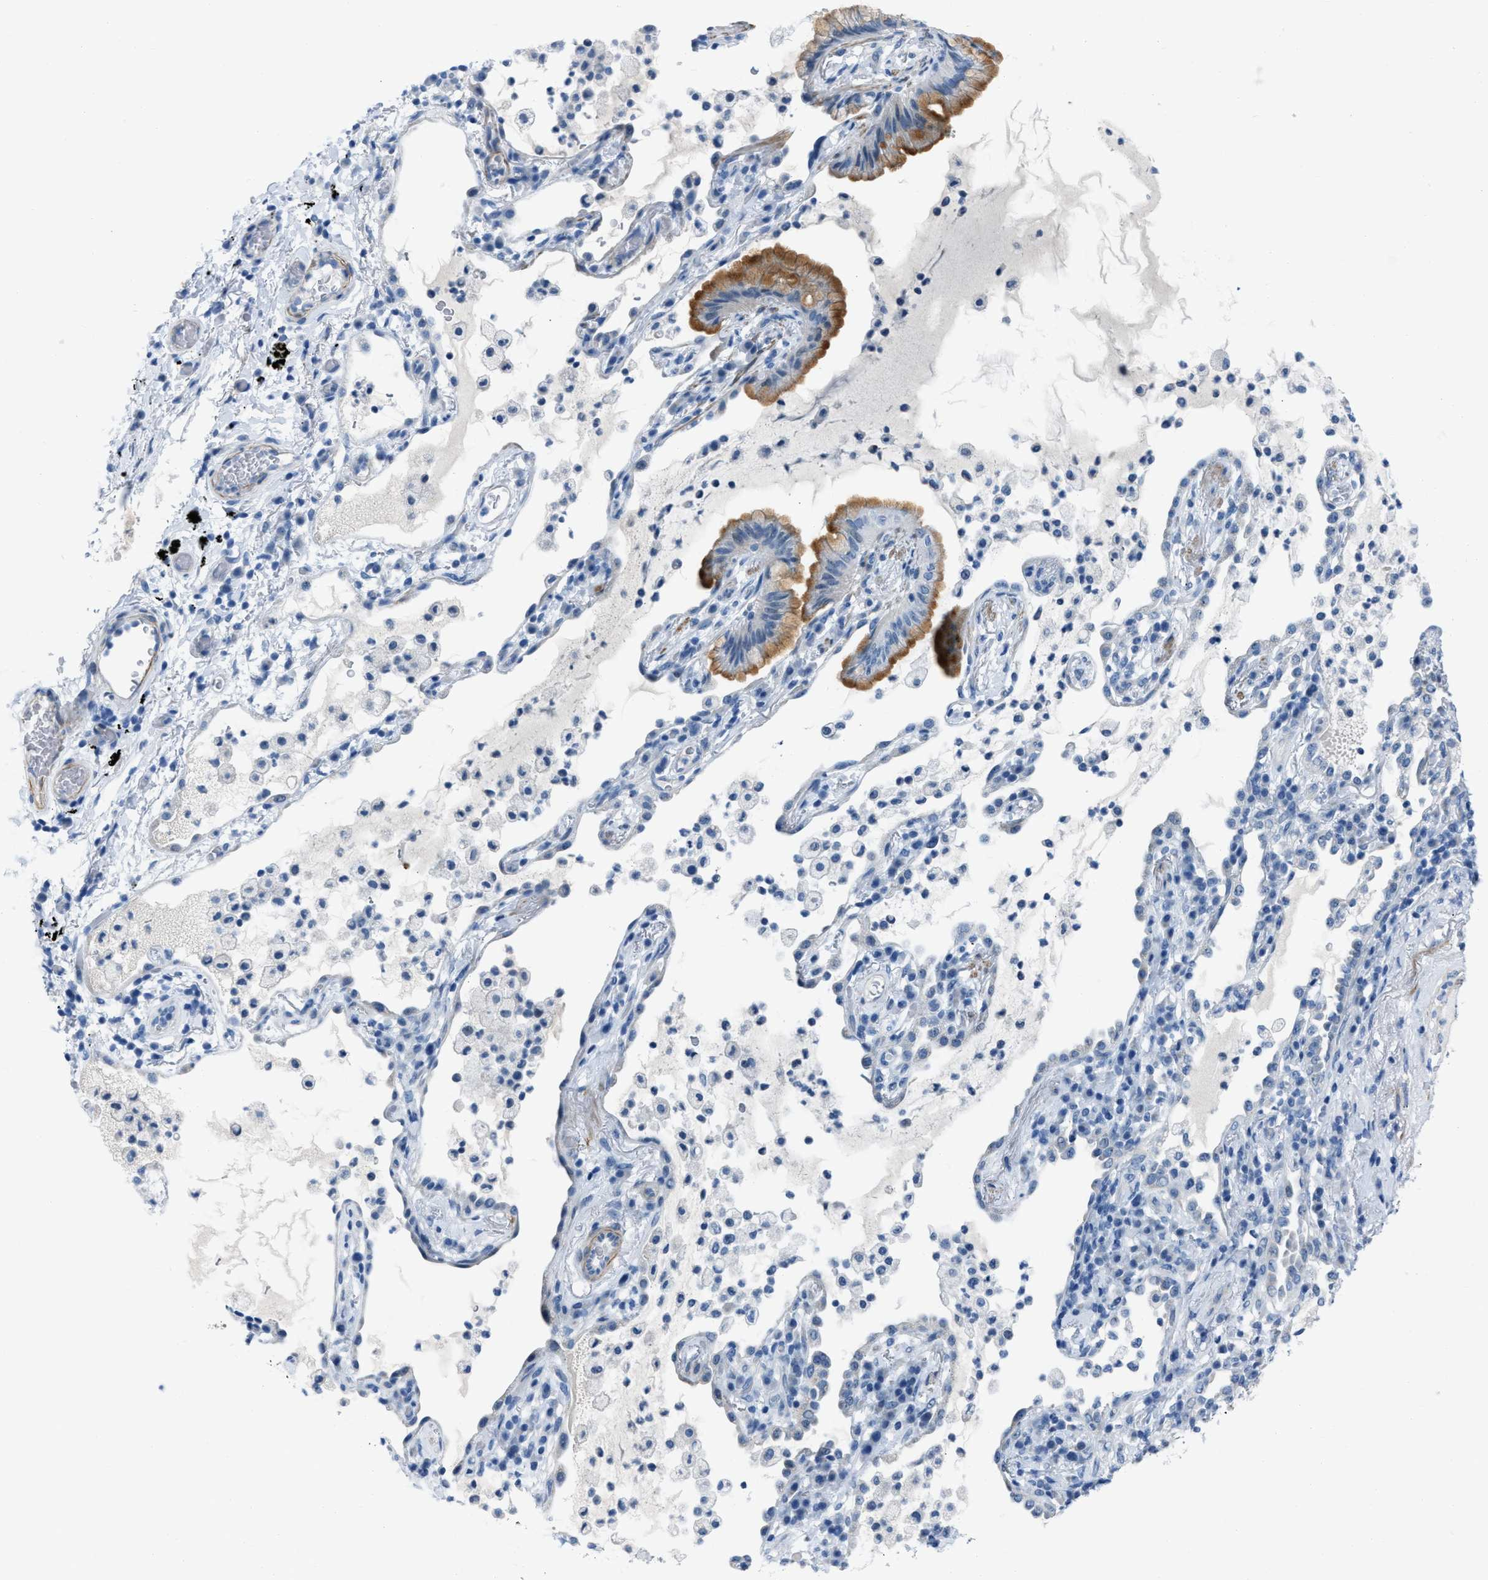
{"staining": {"intensity": "moderate", "quantity": ">75%", "location": "cytoplasmic/membranous"}, "tissue": "lung cancer", "cell_type": "Tumor cells", "image_type": "cancer", "snomed": [{"axis": "morphology", "description": "Adenocarcinoma, NOS"}, {"axis": "topography", "description": "Lung"}], "caption": "Lung adenocarcinoma tissue shows moderate cytoplasmic/membranous expression in approximately >75% of tumor cells, visualized by immunohistochemistry.", "gene": "SPATC1L", "patient": {"sex": "female", "age": 70}}